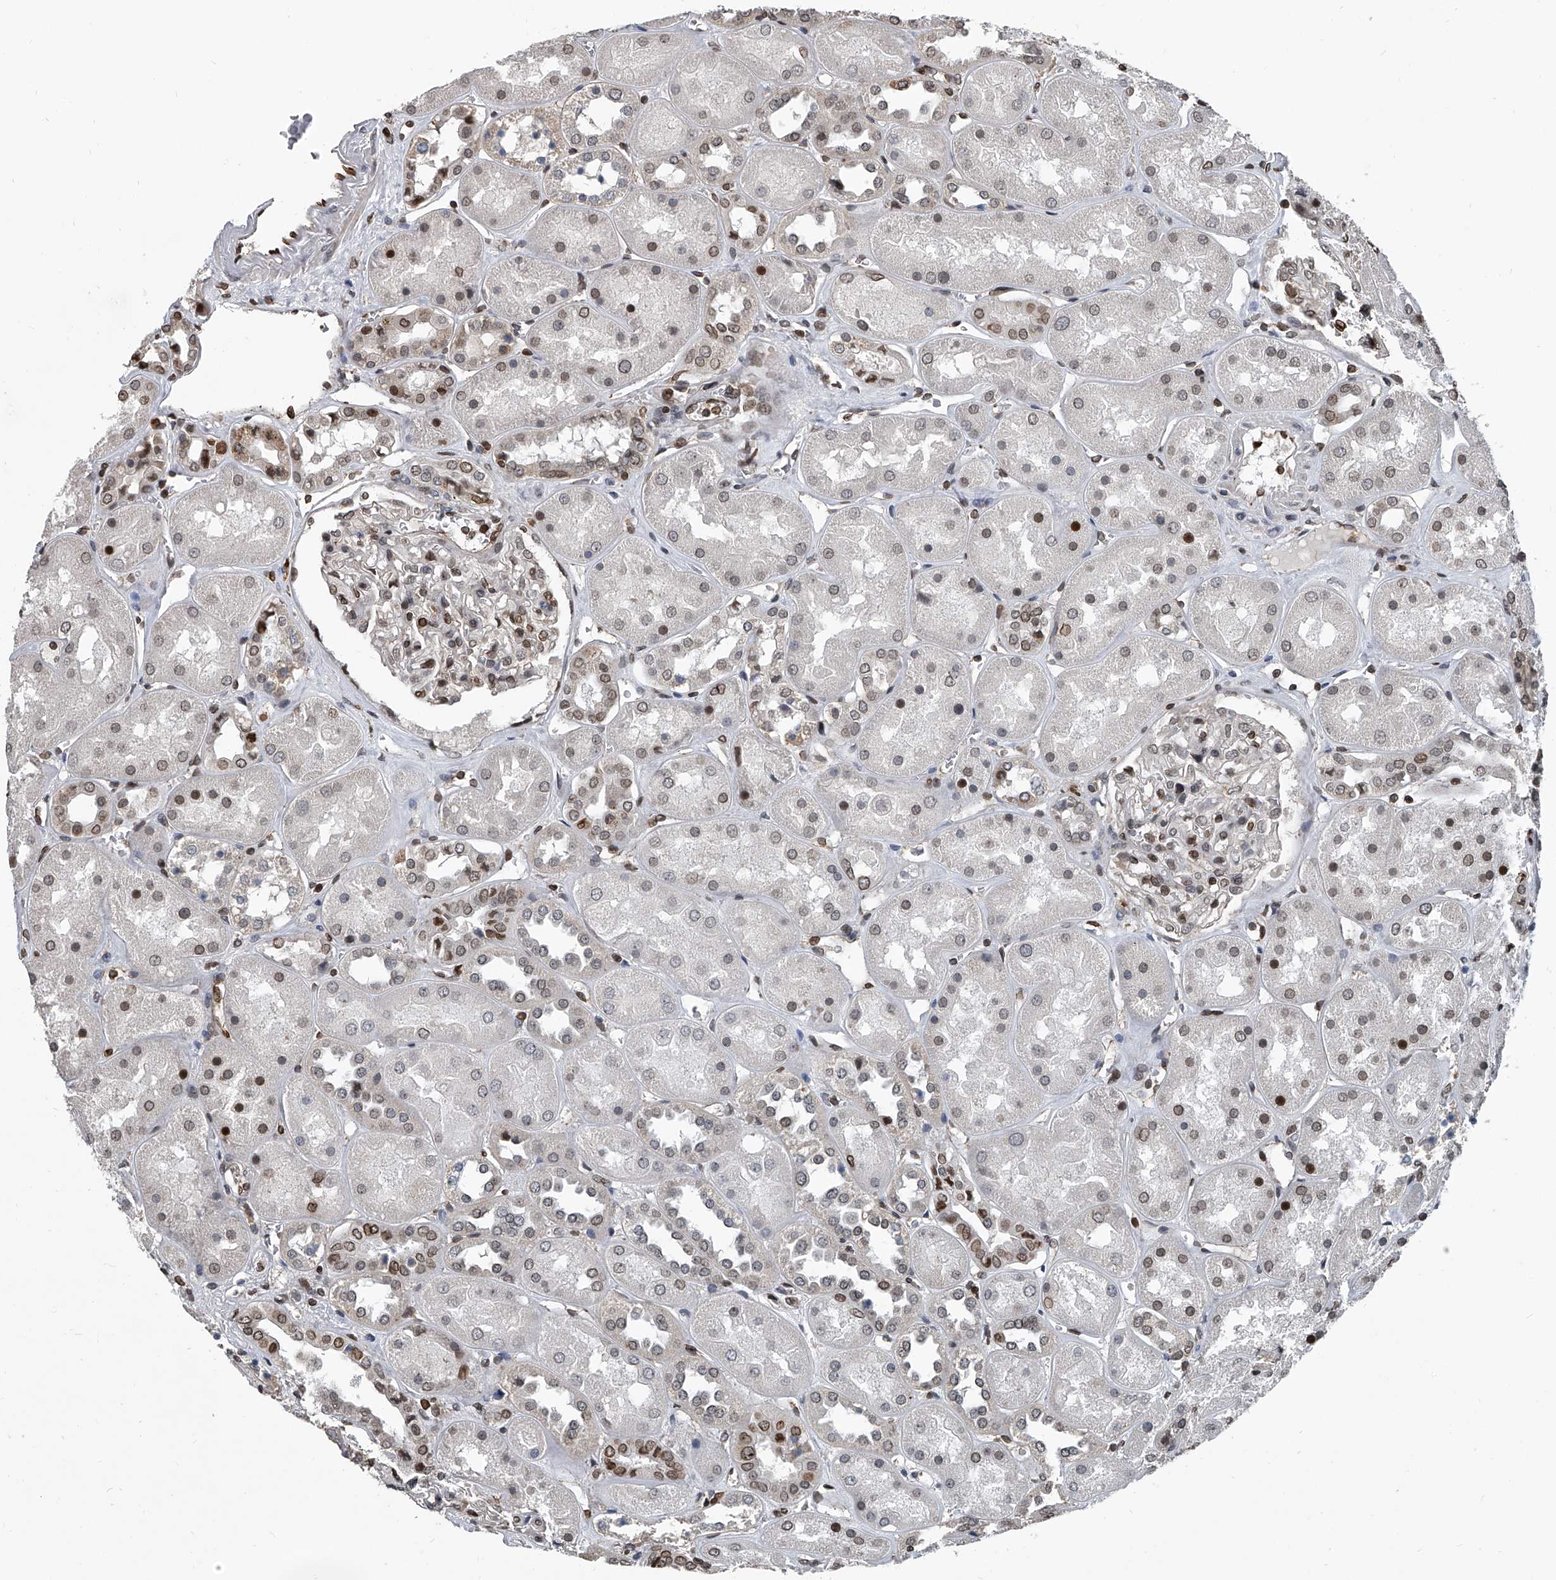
{"staining": {"intensity": "moderate", "quantity": "25%-75%", "location": "nuclear"}, "tissue": "kidney", "cell_type": "Cells in glomeruli", "image_type": "normal", "snomed": [{"axis": "morphology", "description": "Normal tissue, NOS"}, {"axis": "topography", "description": "Kidney"}], "caption": "This is an image of immunohistochemistry (IHC) staining of unremarkable kidney, which shows moderate expression in the nuclear of cells in glomeruli.", "gene": "PHF20", "patient": {"sex": "male", "age": 70}}